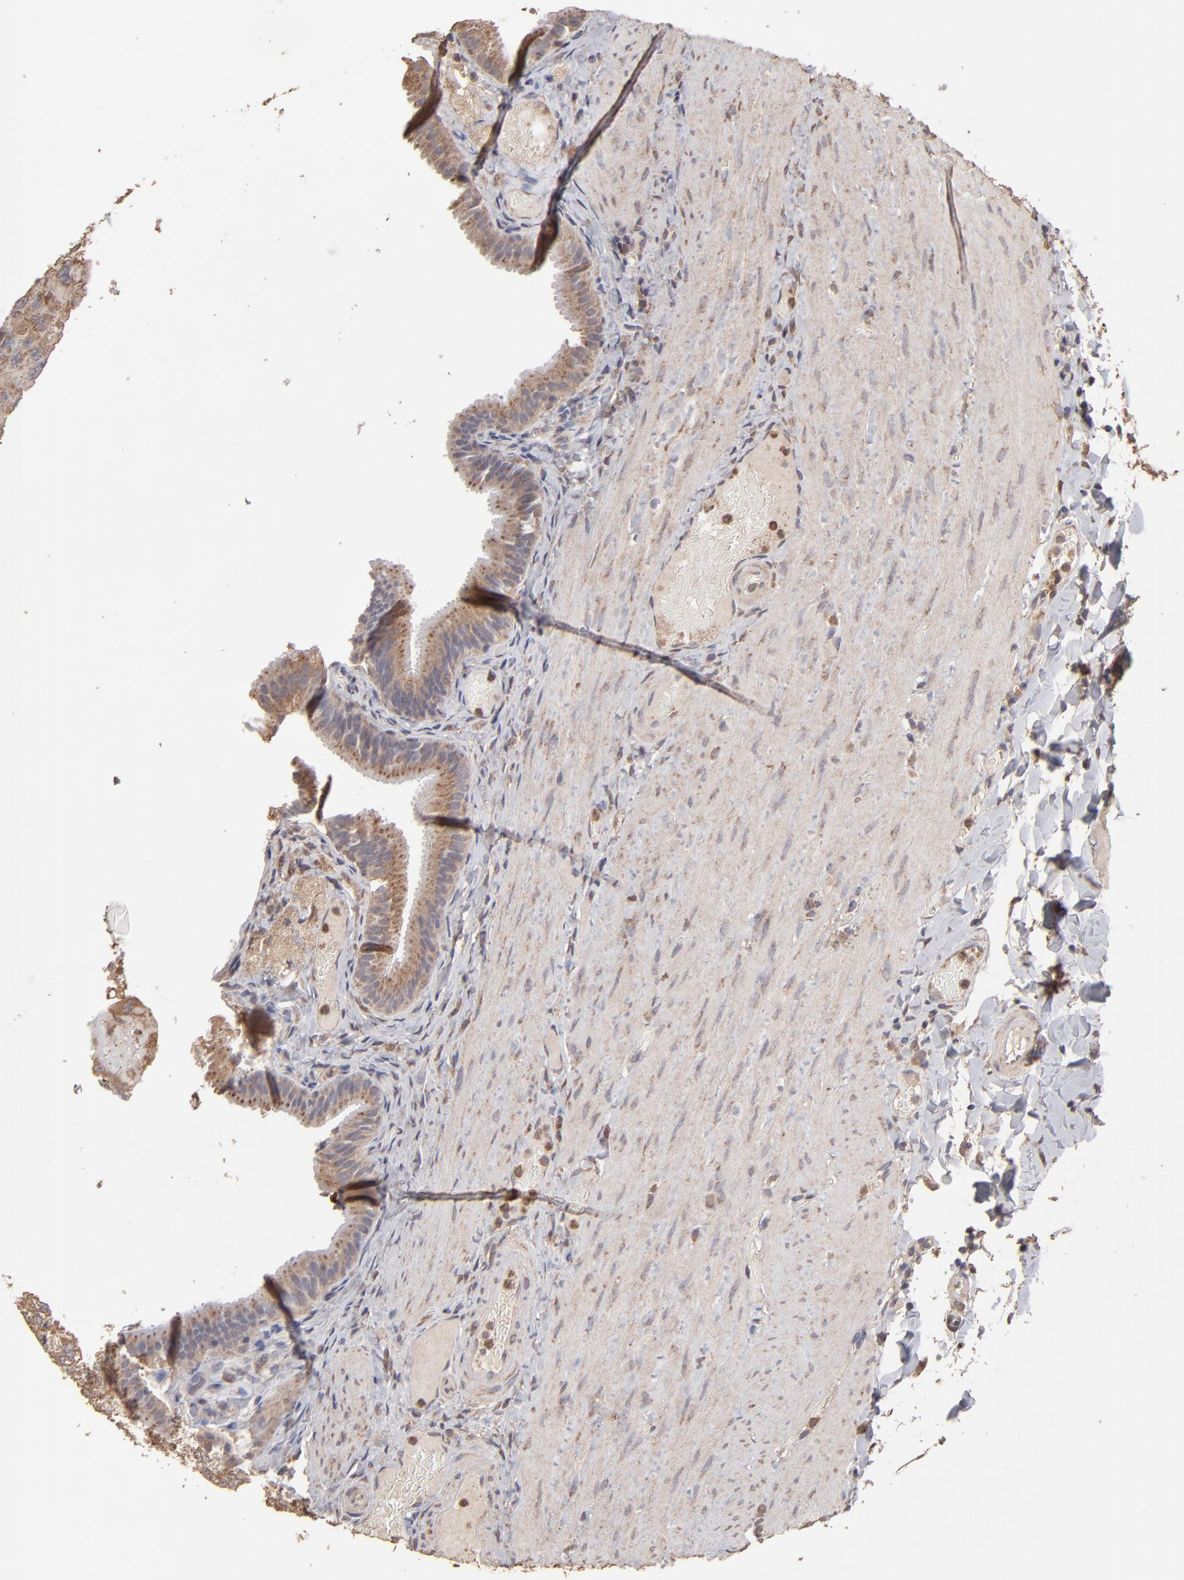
{"staining": {"intensity": "moderate", "quantity": ">75%", "location": "cytoplasmic/membranous"}, "tissue": "gallbladder", "cell_type": "Glandular cells", "image_type": "normal", "snomed": [{"axis": "morphology", "description": "Normal tissue, NOS"}, {"axis": "topography", "description": "Gallbladder"}], "caption": "Immunohistochemistry (IHC) image of benign gallbladder stained for a protein (brown), which displays medium levels of moderate cytoplasmic/membranous positivity in about >75% of glandular cells.", "gene": "MMP2", "patient": {"sex": "female", "age": 24}}